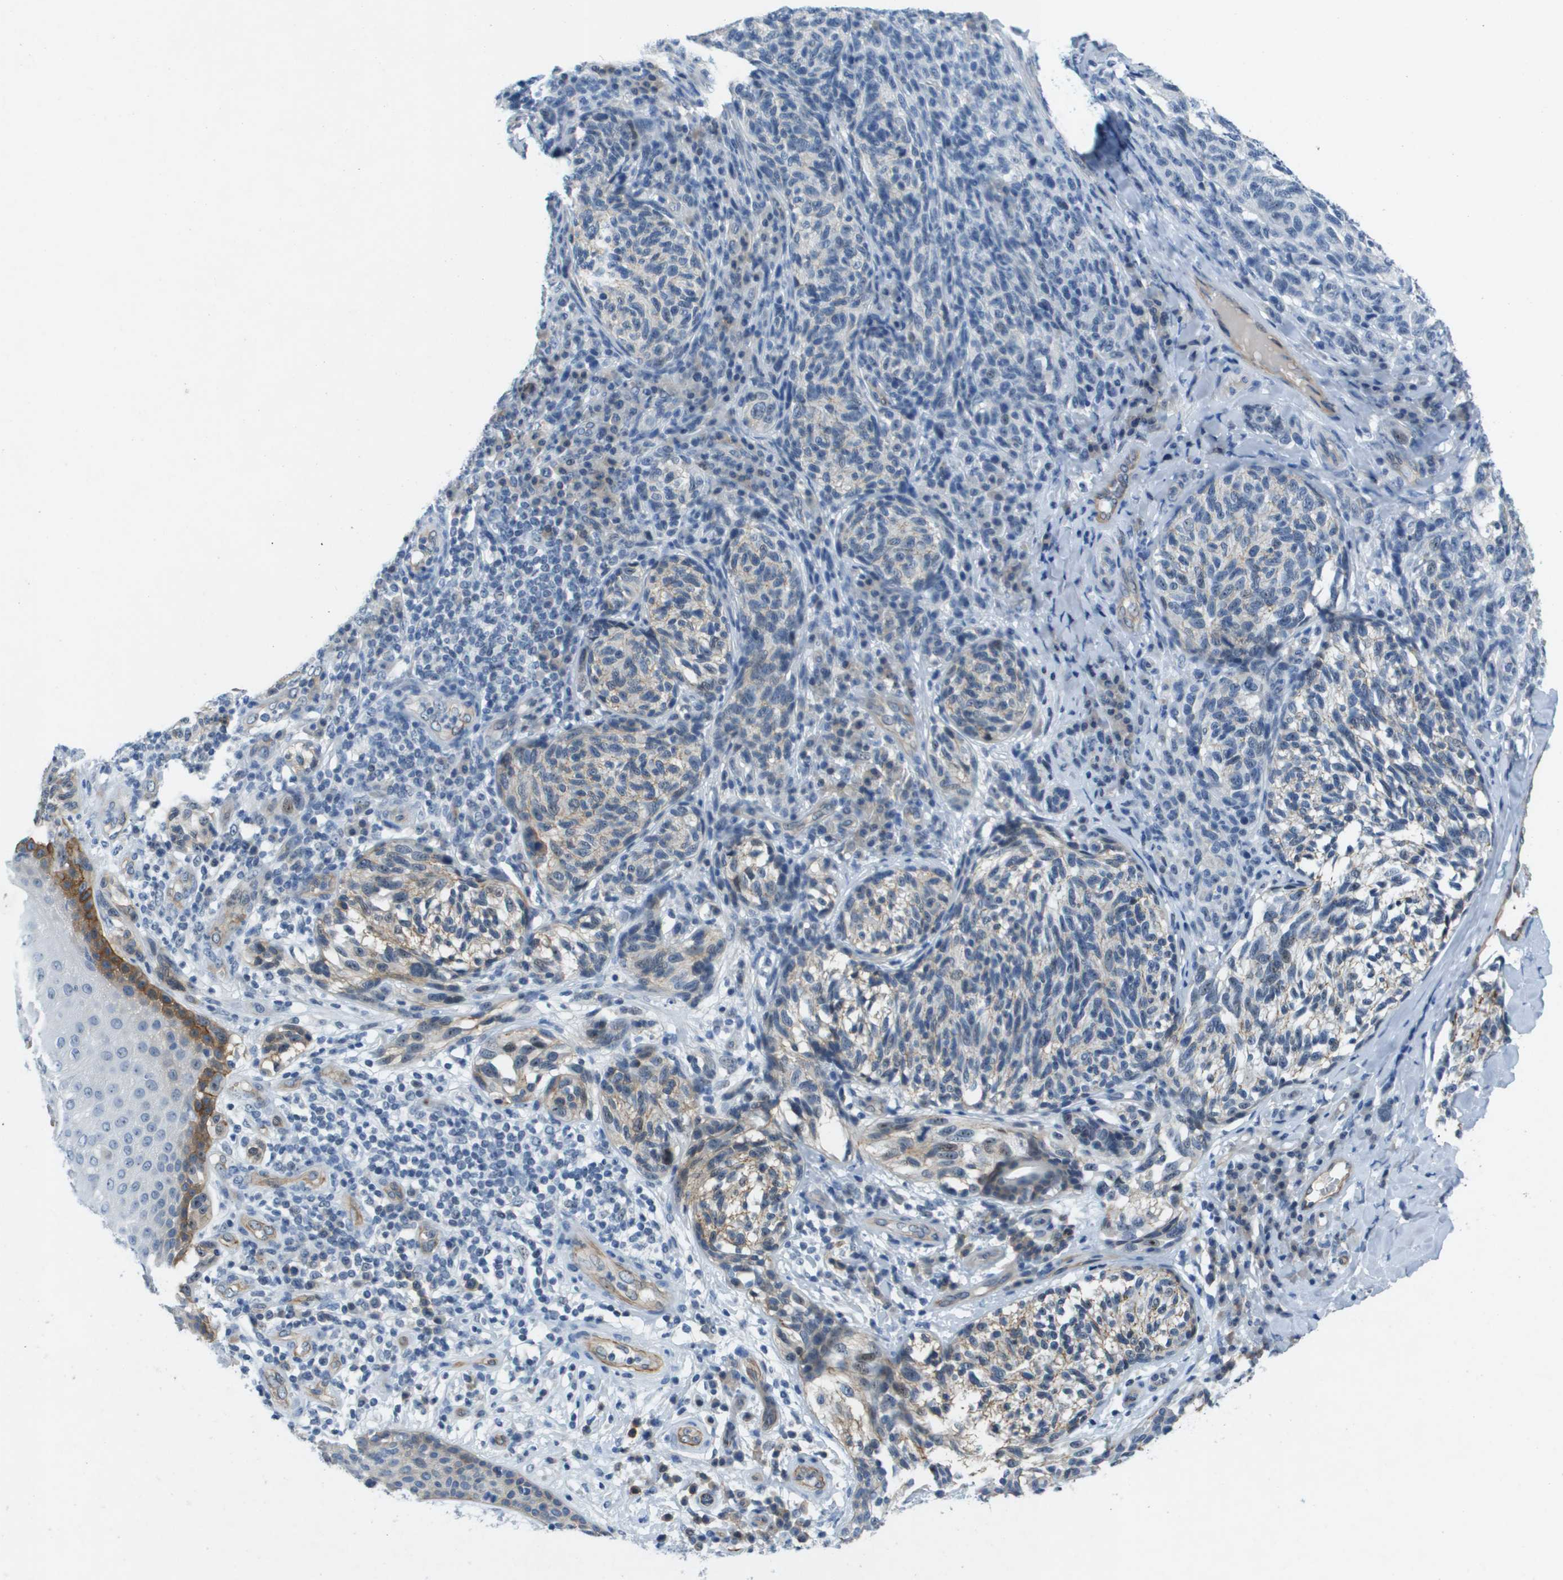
{"staining": {"intensity": "negative", "quantity": "none", "location": "none"}, "tissue": "melanoma", "cell_type": "Tumor cells", "image_type": "cancer", "snomed": [{"axis": "morphology", "description": "Malignant melanoma, NOS"}, {"axis": "topography", "description": "Skin"}], "caption": "Human melanoma stained for a protein using IHC reveals no staining in tumor cells.", "gene": "ITGA6", "patient": {"sex": "female", "age": 73}}